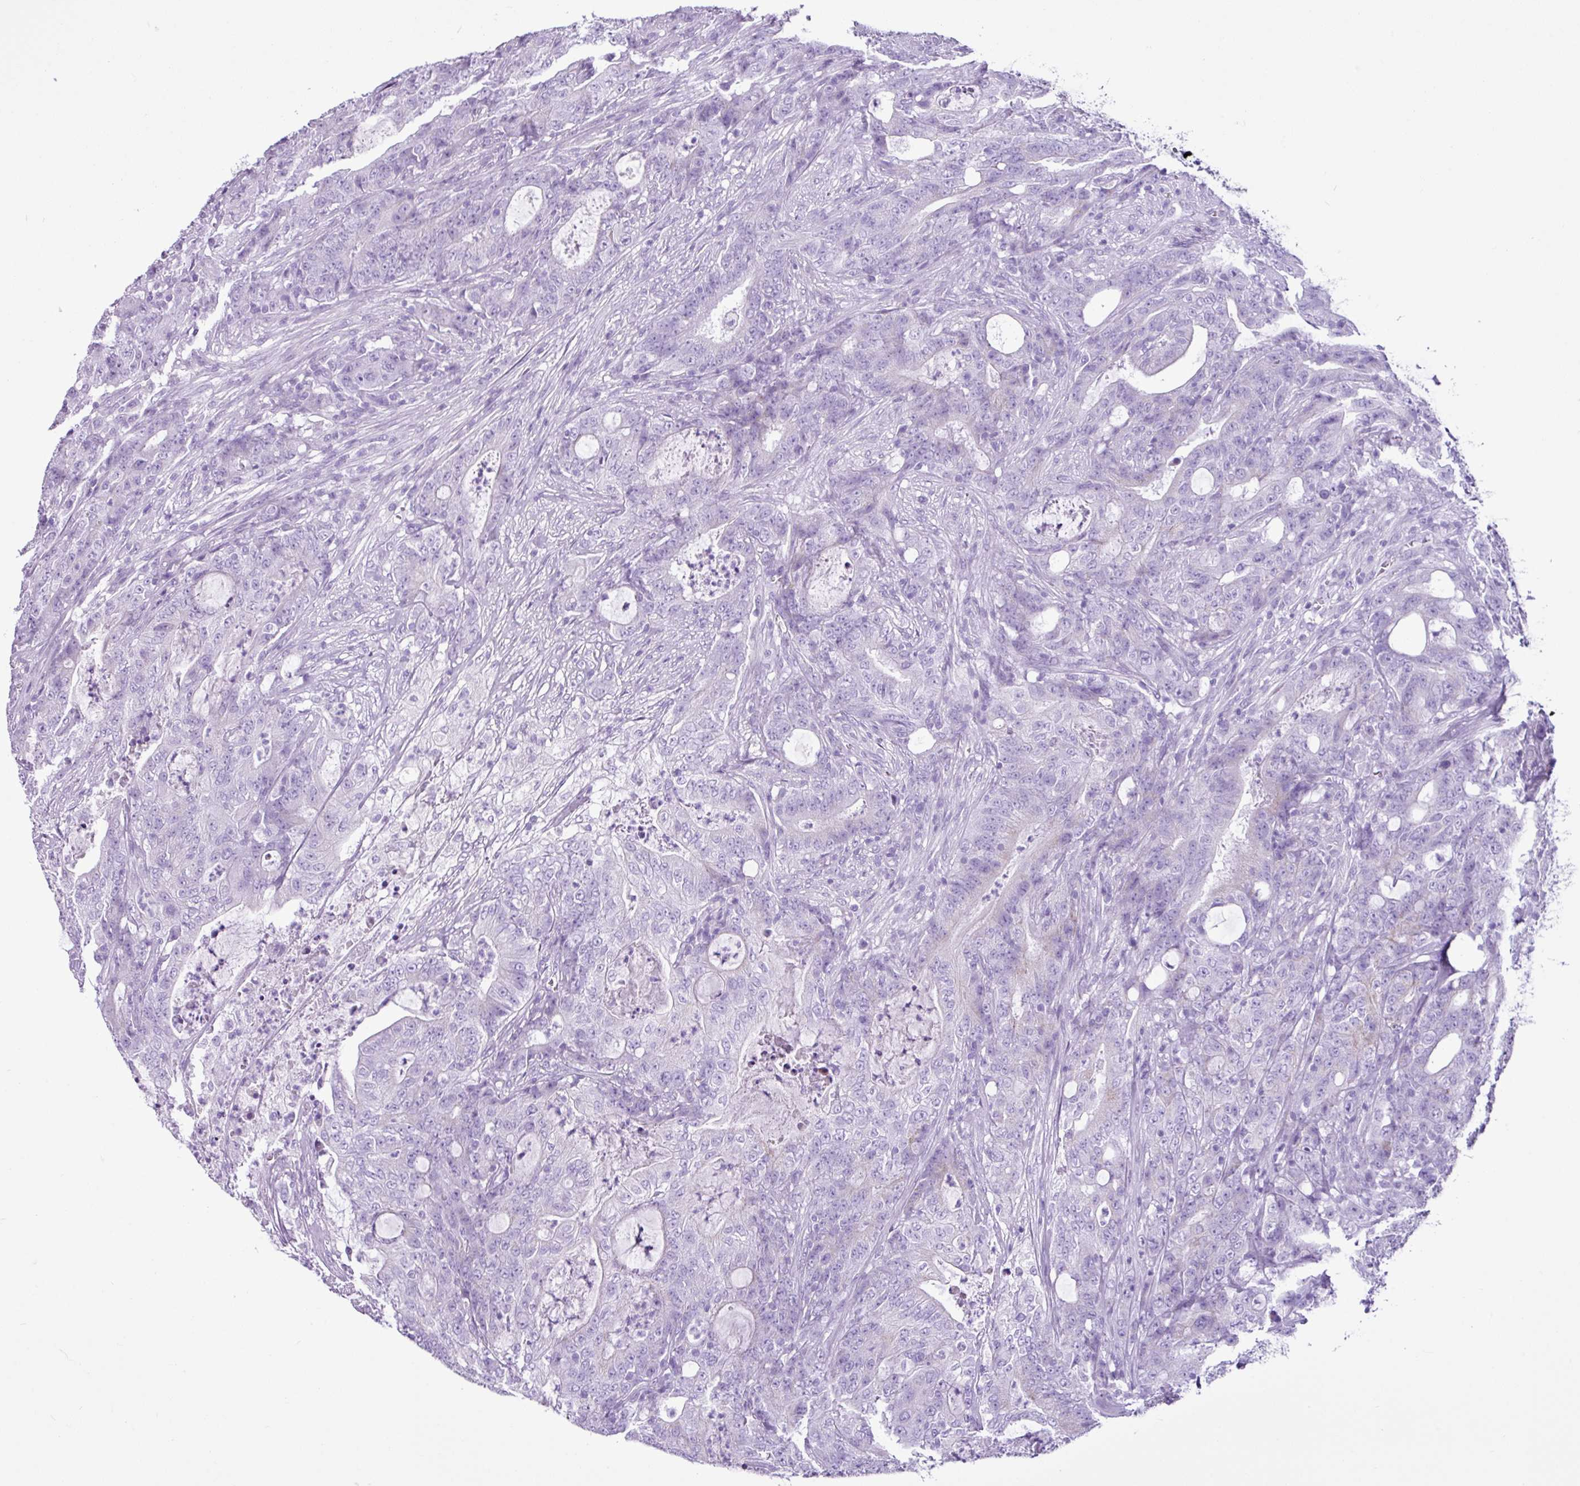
{"staining": {"intensity": "negative", "quantity": "none", "location": "none"}, "tissue": "colorectal cancer", "cell_type": "Tumor cells", "image_type": "cancer", "snomed": [{"axis": "morphology", "description": "Adenocarcinoma, NOS"}, {"axis": "topography", "description": "Colon"}], "caption": "Protein analysis of colorectal cancer shows no significant positivity in tumor cells.", "gene": "LILRB4", "patient": {"sex": "male", "age": 83}}